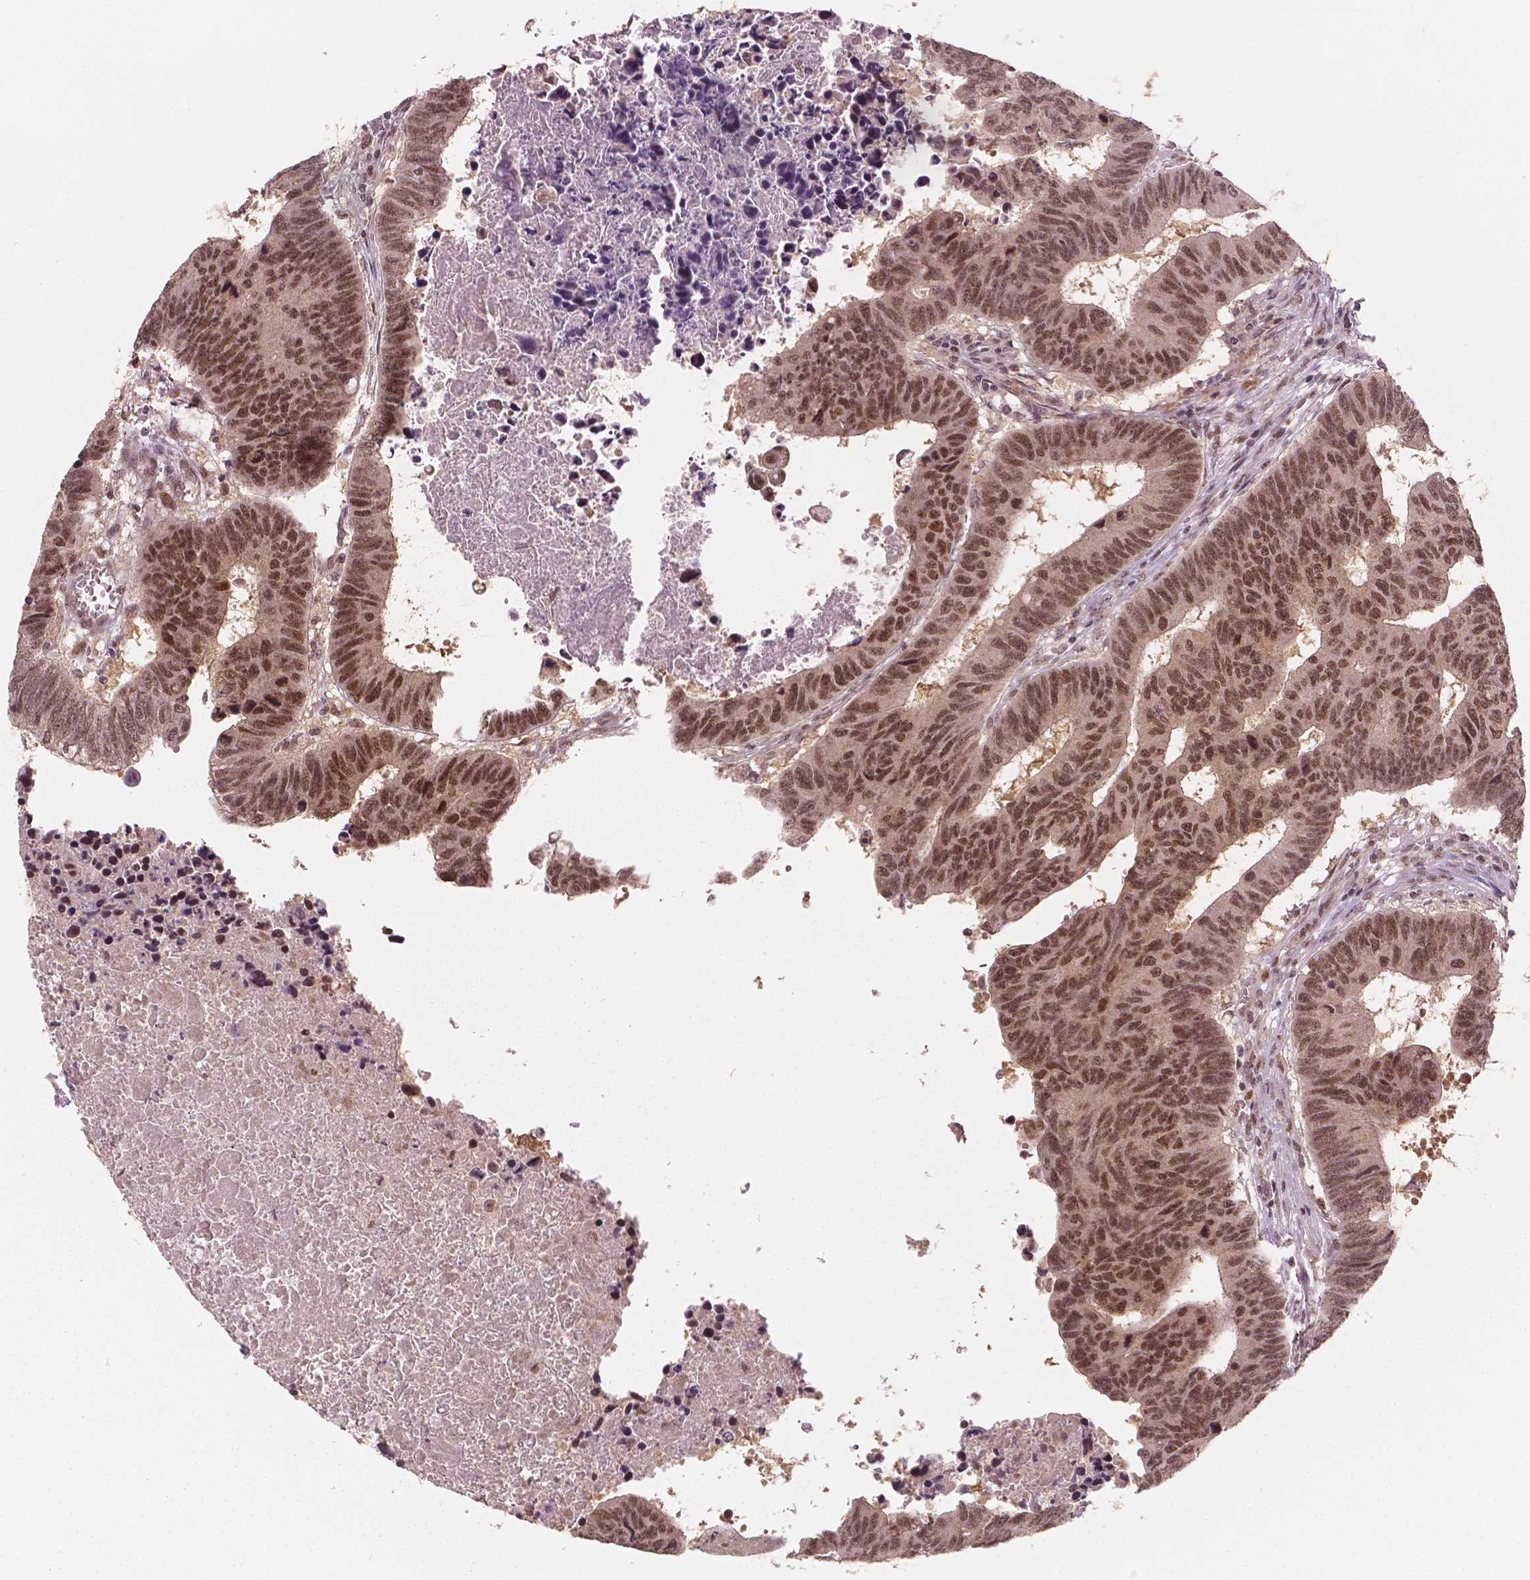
{"staining": {"intensity": "moderate", "quantity": ">75%", "location": "nuclear"}, "tissue": "colorectal cancer", "cell_type": "Tumor cells", "image_type": "cancer", "snomed": [{"axis": "morphology", "description": "Adenocarcinoma, NOS"}, {"axis": "topography", "description": "Rectum"}], "caption": "IHC staining of colorectal cancer, which shows medium levels of moderate nuclear expression in about >75% of tumor cells indicating moderate nuclear protein staining. The staining was performed using DAB (brown) for protein detection and nuclei were counterstained in hematoxylin (blue).", "gene": "NSD2", "patient": {"sex": "female", "age": 85}}